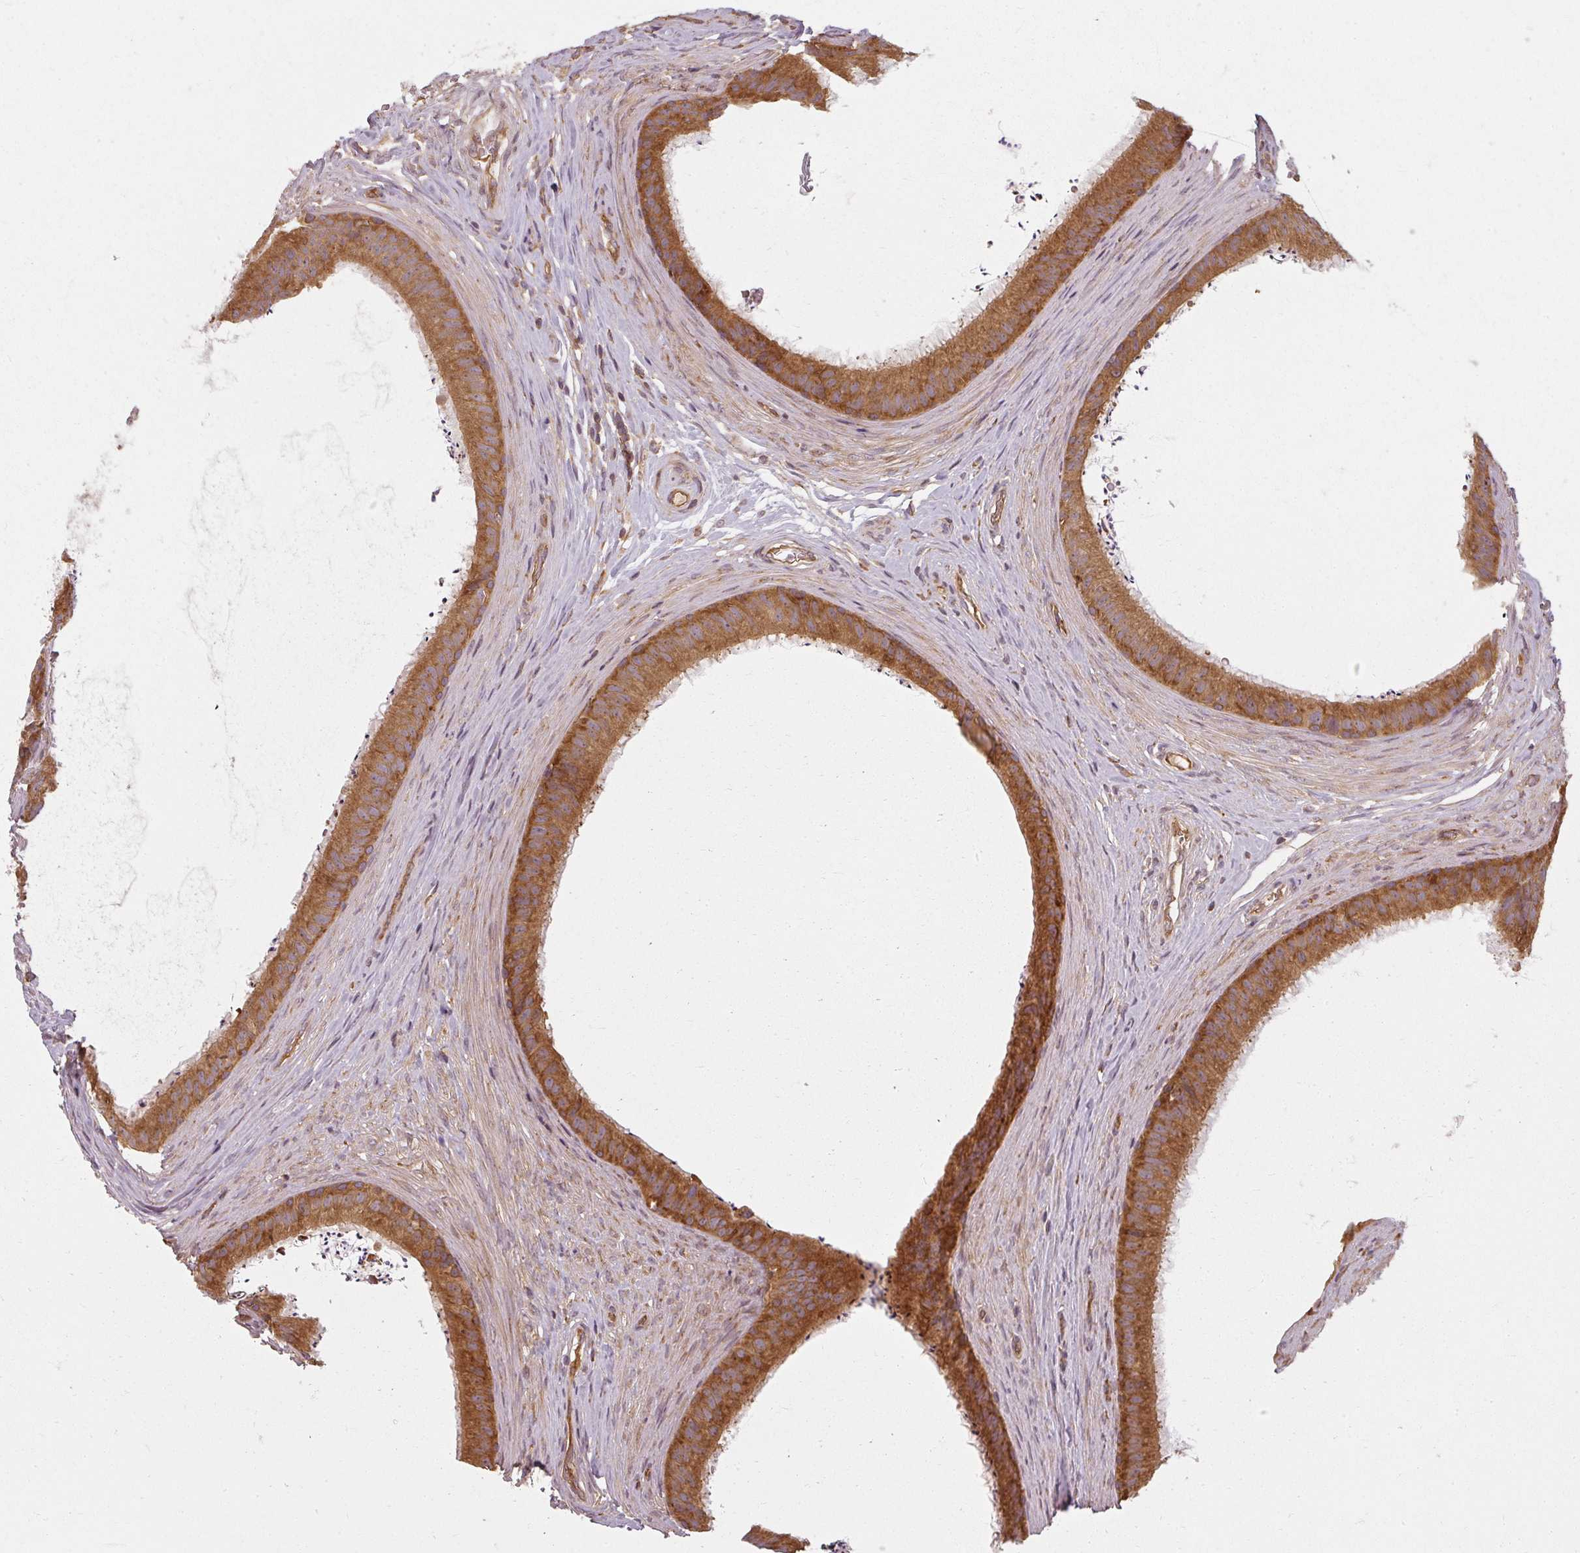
{"staining": {"intensity": "strong", "quantity": "25%-75%", "location": "cytoplasmic/membranous"}, "tissue": "epididymis", "cell_type": "Glandular cells", "image_type": "normal", "snomed": [{"axis": "morphology", "description": "Normal tissue, NOS"}, {"axis": "topography", "description": "Testis"}, {"axis": "topography", "description": "Epididymis"}], "caption": "DAB immunohistochemical staining of normal epididymis displays strong cytoplasmic/membranous protein staining in about 25%-75% of glandular cells.", "gene": "RPL24", "patient": {"sex": "male", "age": 41}}